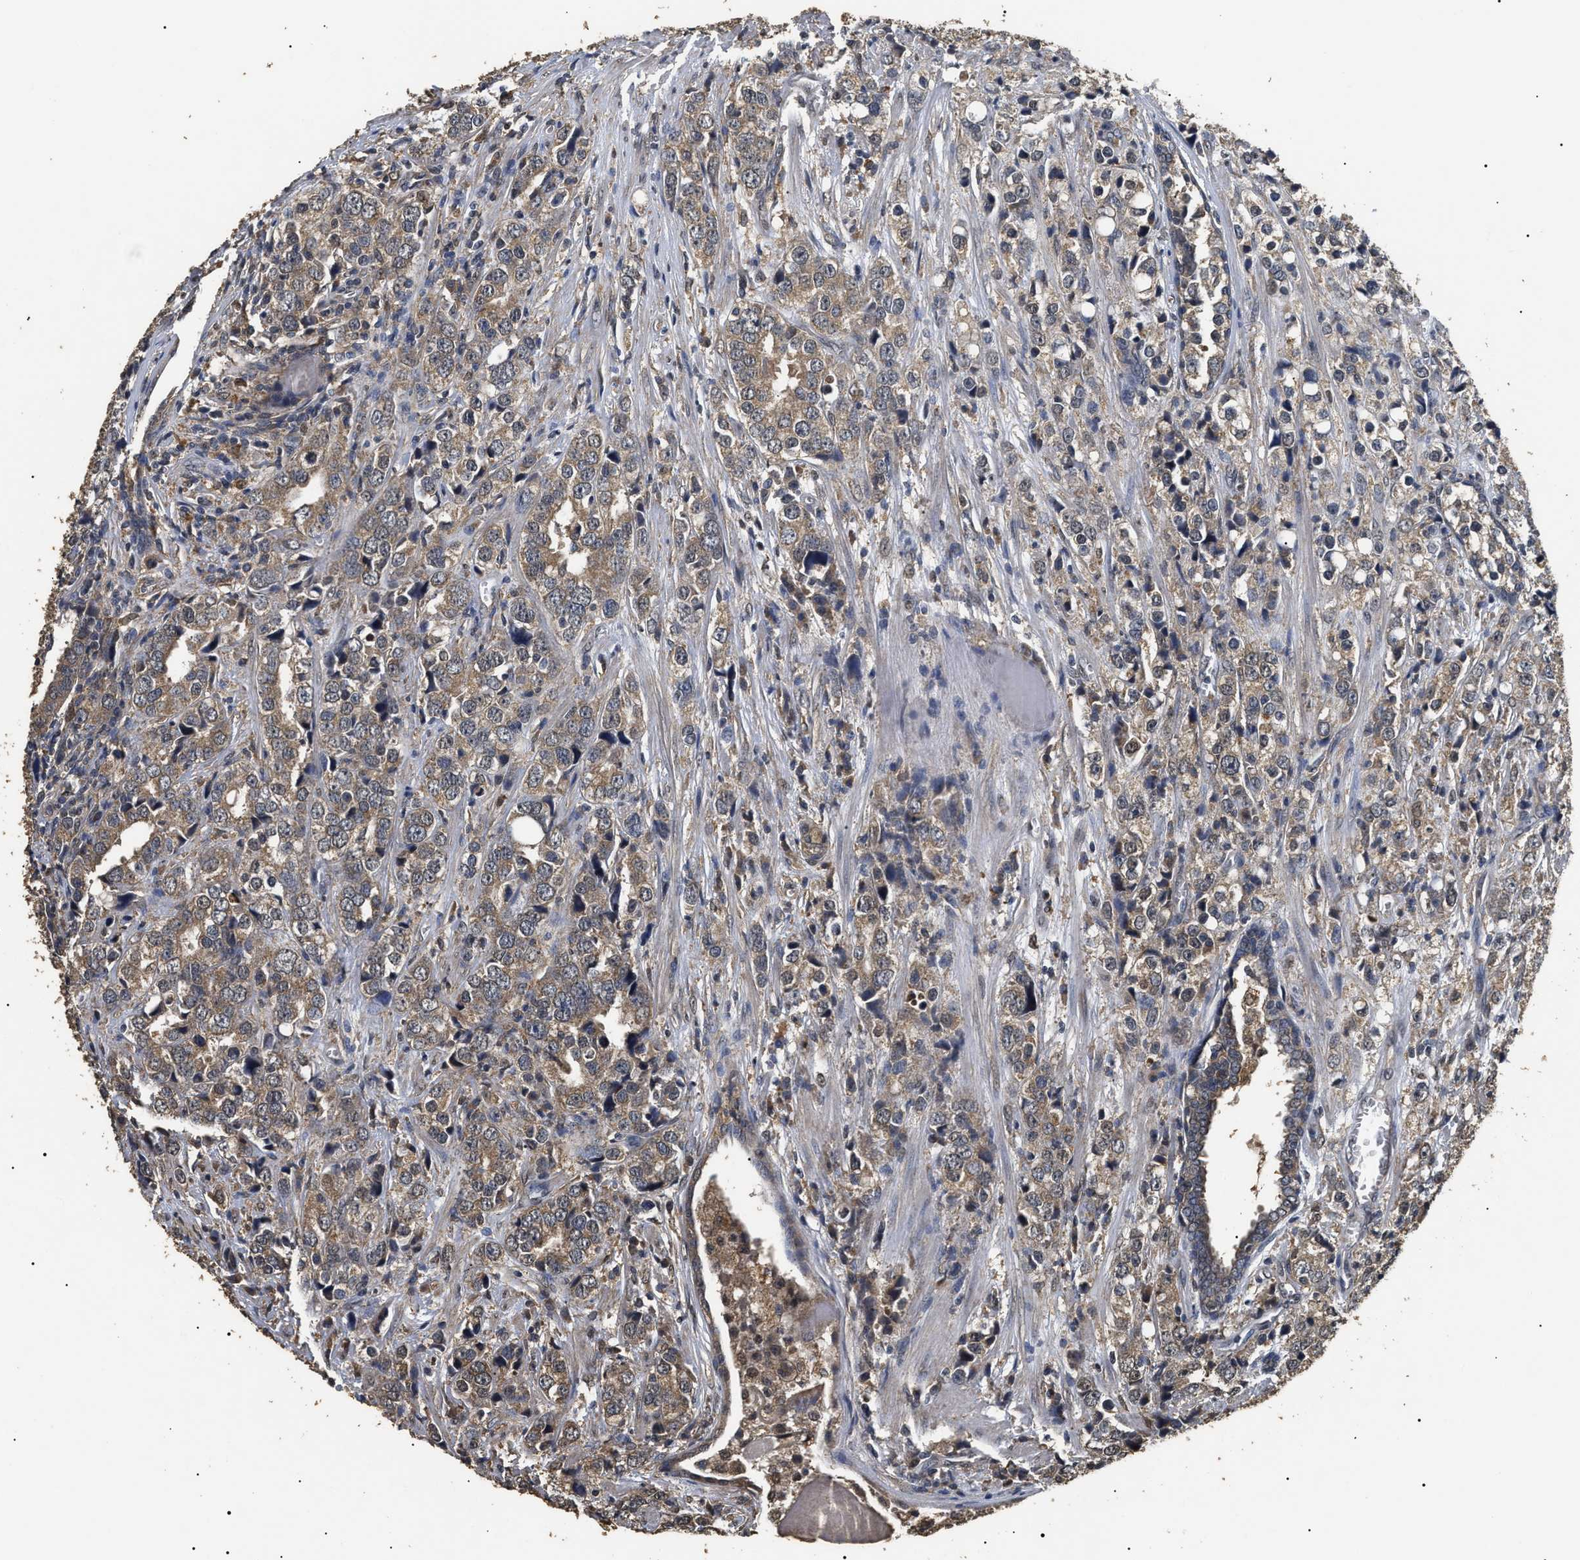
{"staining": {"intensity": "weak", "quantity": ">75%", "location": "cytoplasmic/membranous"}, "tissue": "prostate cancer", "cell_type": "Tumor cells", "image_type": "cancer", "snomed": [{"axis": "morphology", "description": "Adenocarcinoma, High grade"}, {"axis": "topography", "description": "Prostate"}], "caption": "Immunohistochemistry (IHC) image of neoplastic tissue: prostate high-grade adenocarcinoma stained using immunohistochemistry (IHC) demonstrates low levels of weak protein expression localized specifically in the cytoplasmic/membranous of tumor cells, appearing as a cytoplasmic/membranous brown color.", "gene": "PSMD8", "patient": {"sex": "male", "age": 71}}